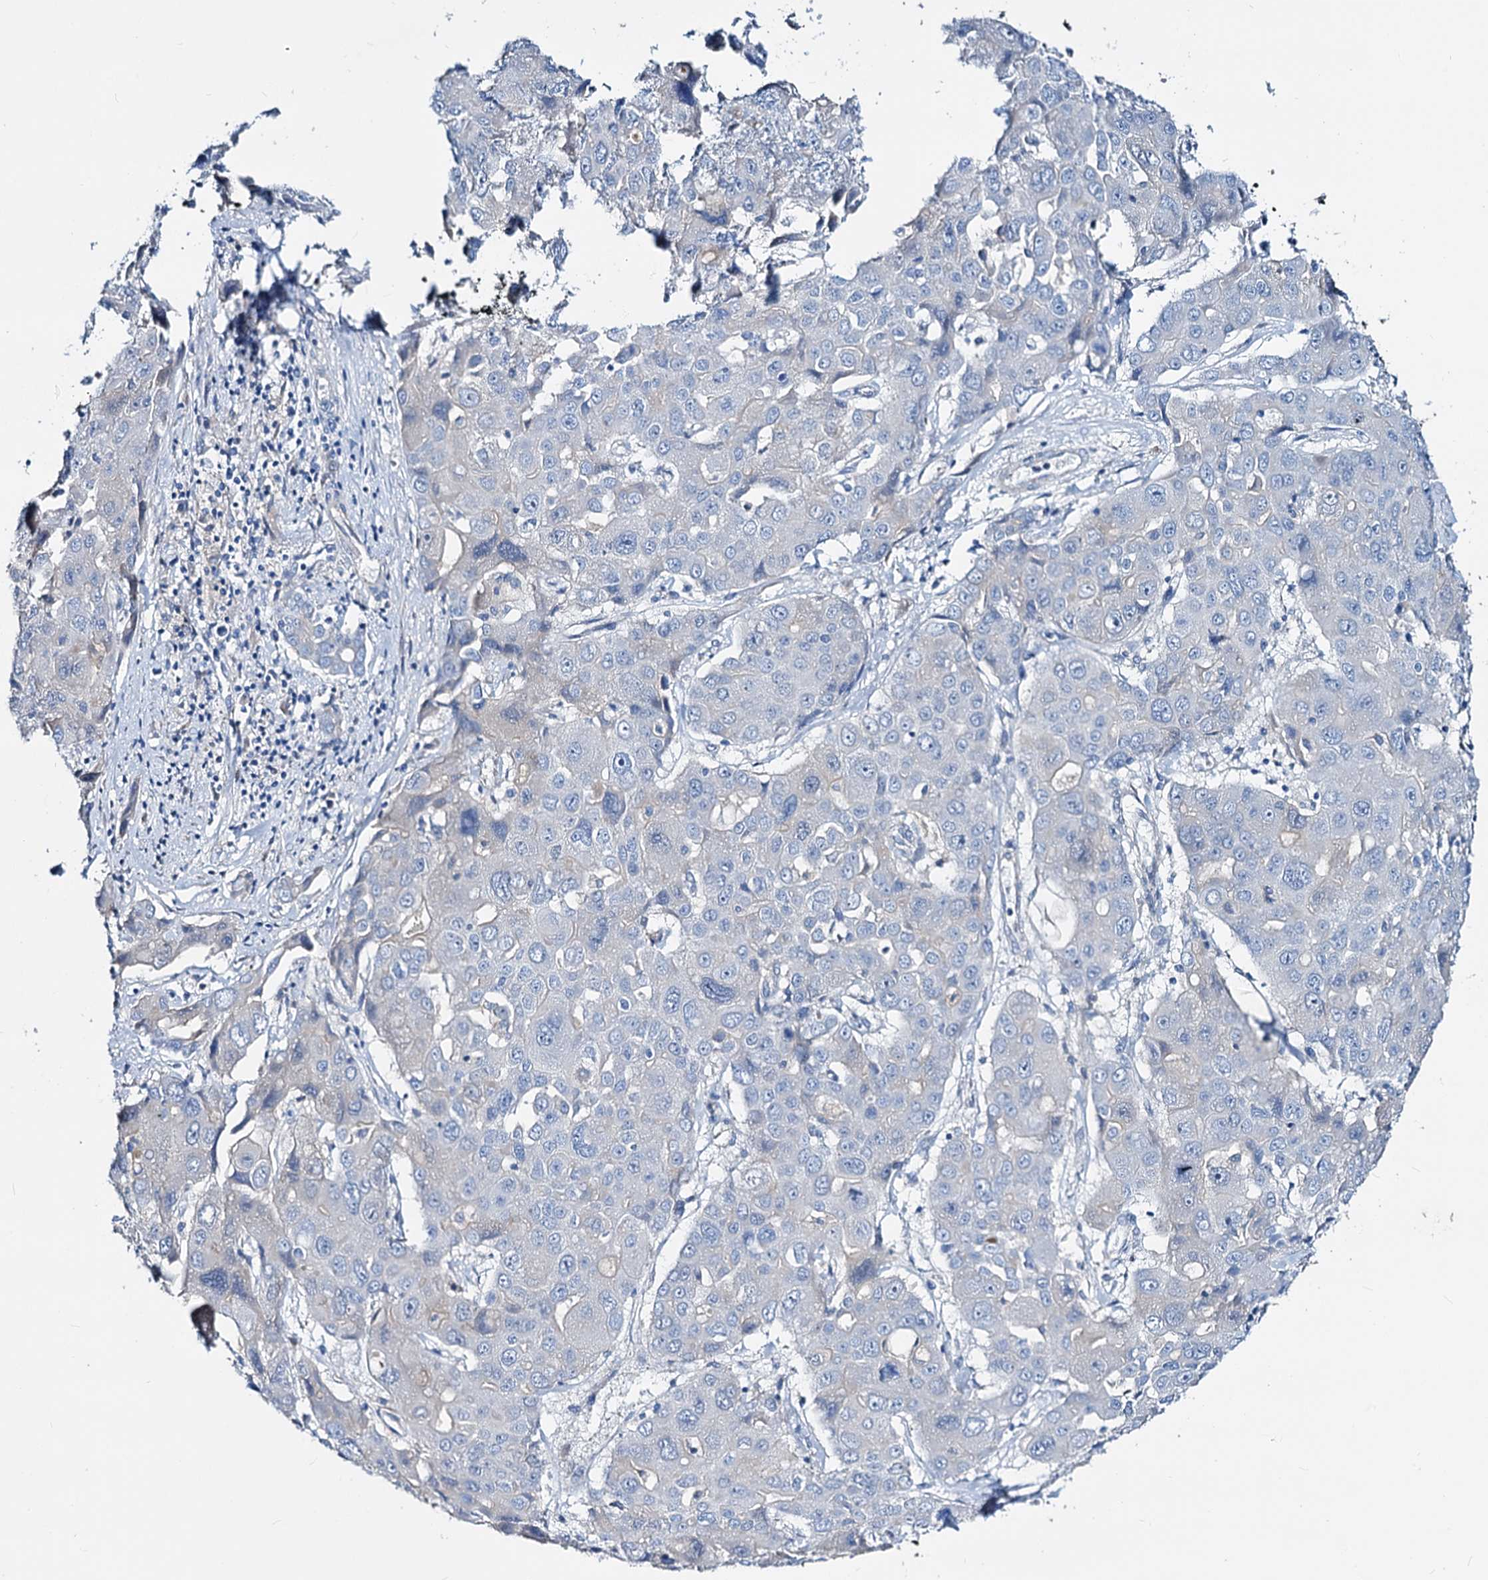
{"staining": {"intensity": "negative", "quantity": "none", "location": "none"}, "tissue": "liver cancer", "cell_type": "Tumor cells", "image_type": "cancer", "snomed": [{"axis": "morphology", "description": "Cholangiocarcinoma"}, {"axis": "topography", "description": "Liver"}], "caption": "Immunohistochemical staining of liver cancer (cholangiocarcinoma) shows no significant staining in tumor cells.", "gene": "DYDC2", "patient": {"sex": "male", "age": 67}}